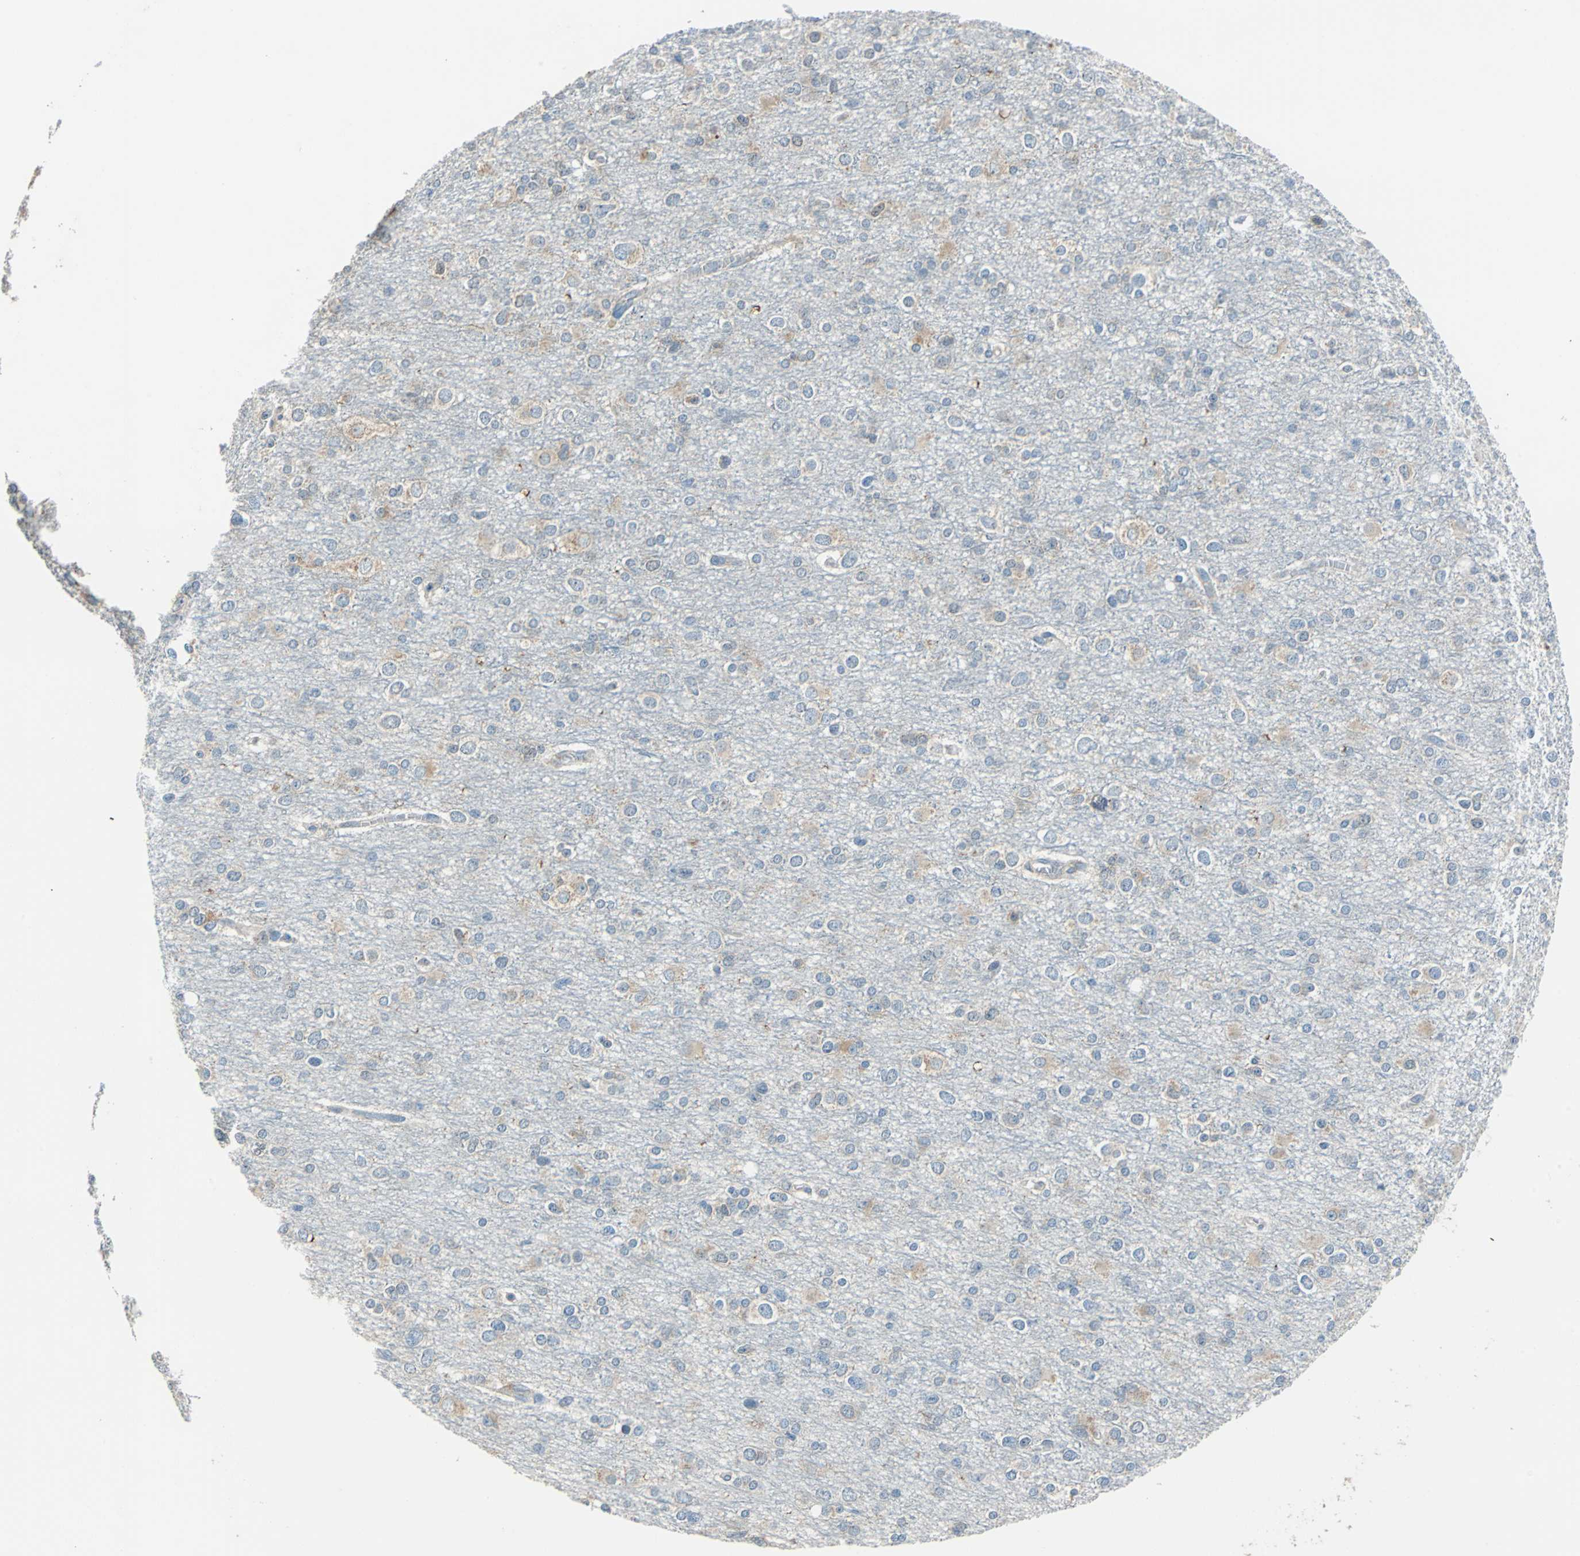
{"staining": {"intensity": "weak", "quantity": "25%-75%", "location": "cytoplasmic/membranous"}, "tissue": "glioma", "cell_type": "Tumor cells", "image_type": "cancer", "snomed": [{"axis": "morphology", "description": "Glioma, malignant, Low grade"}, {"axis": "topography", "description": "Brain"}], "caption": "A brown stain labels weak cytoplasmic/membranous staining of a protein in malignant glioma (low-grade) tumor cells.", "gene": "CPA3", "patient": {"sex": "male", "age": 42}}